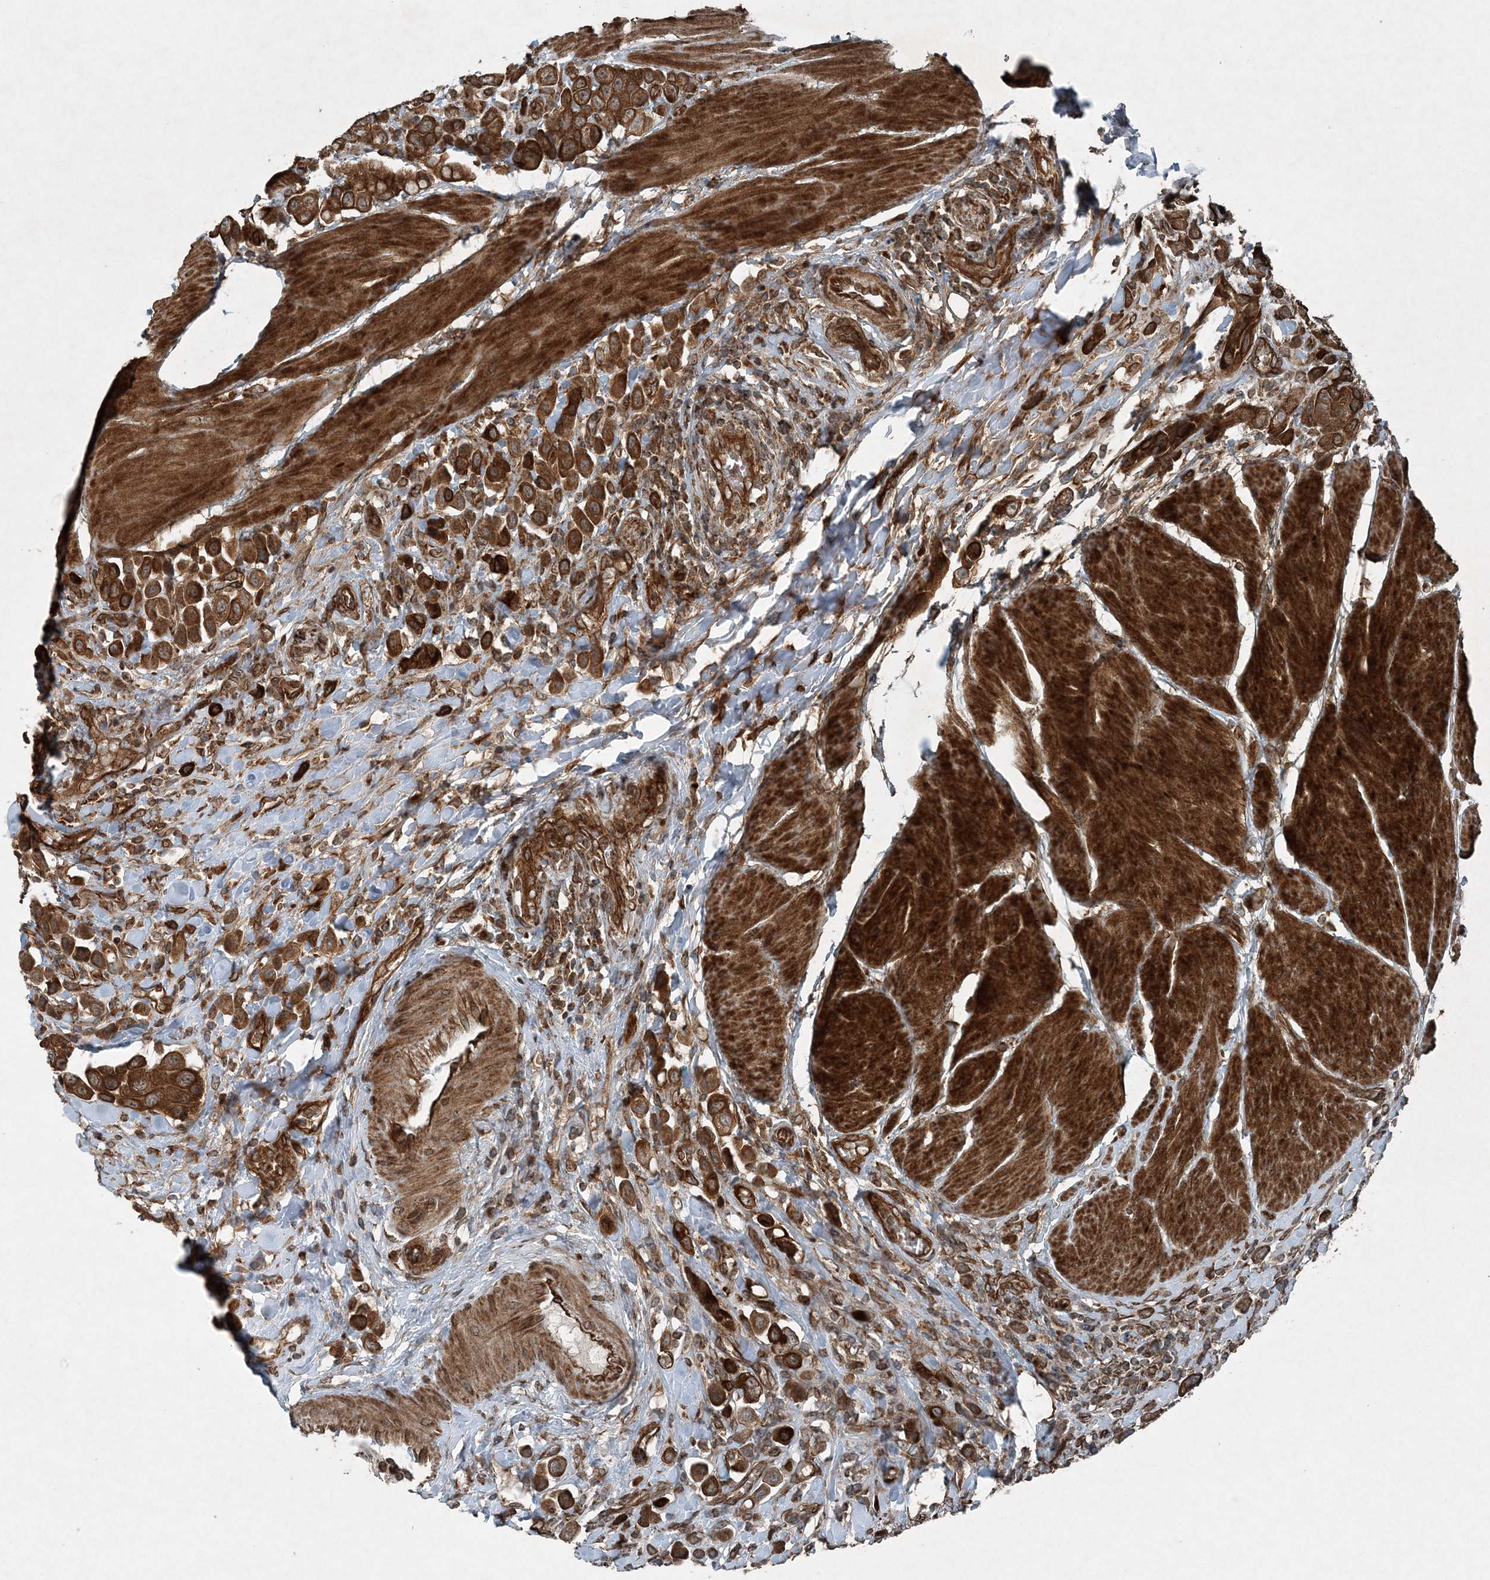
{"staining": {"intensity": "strong", "quantity": ">75%", "location": "cytoplasmic/membranous"}, "tissue": "urothelial cancer", "cell_type": "Tumor cells", "image_type": "cancer", "snomed": [{"axis": "morphology", "description": "Urothelial carcinoma, High grade"}, {"axis": "topography", "description": "Urinary bladder"}], "caption": "This micrograph displays immunohistochemistry (IHC) staining of urothelial cancer, with high strong cytoplasmic/membranous expression in about >75% of tumor cells.", "gene": "COPS7B", "patient": {"sex": "male", "age": 50}}